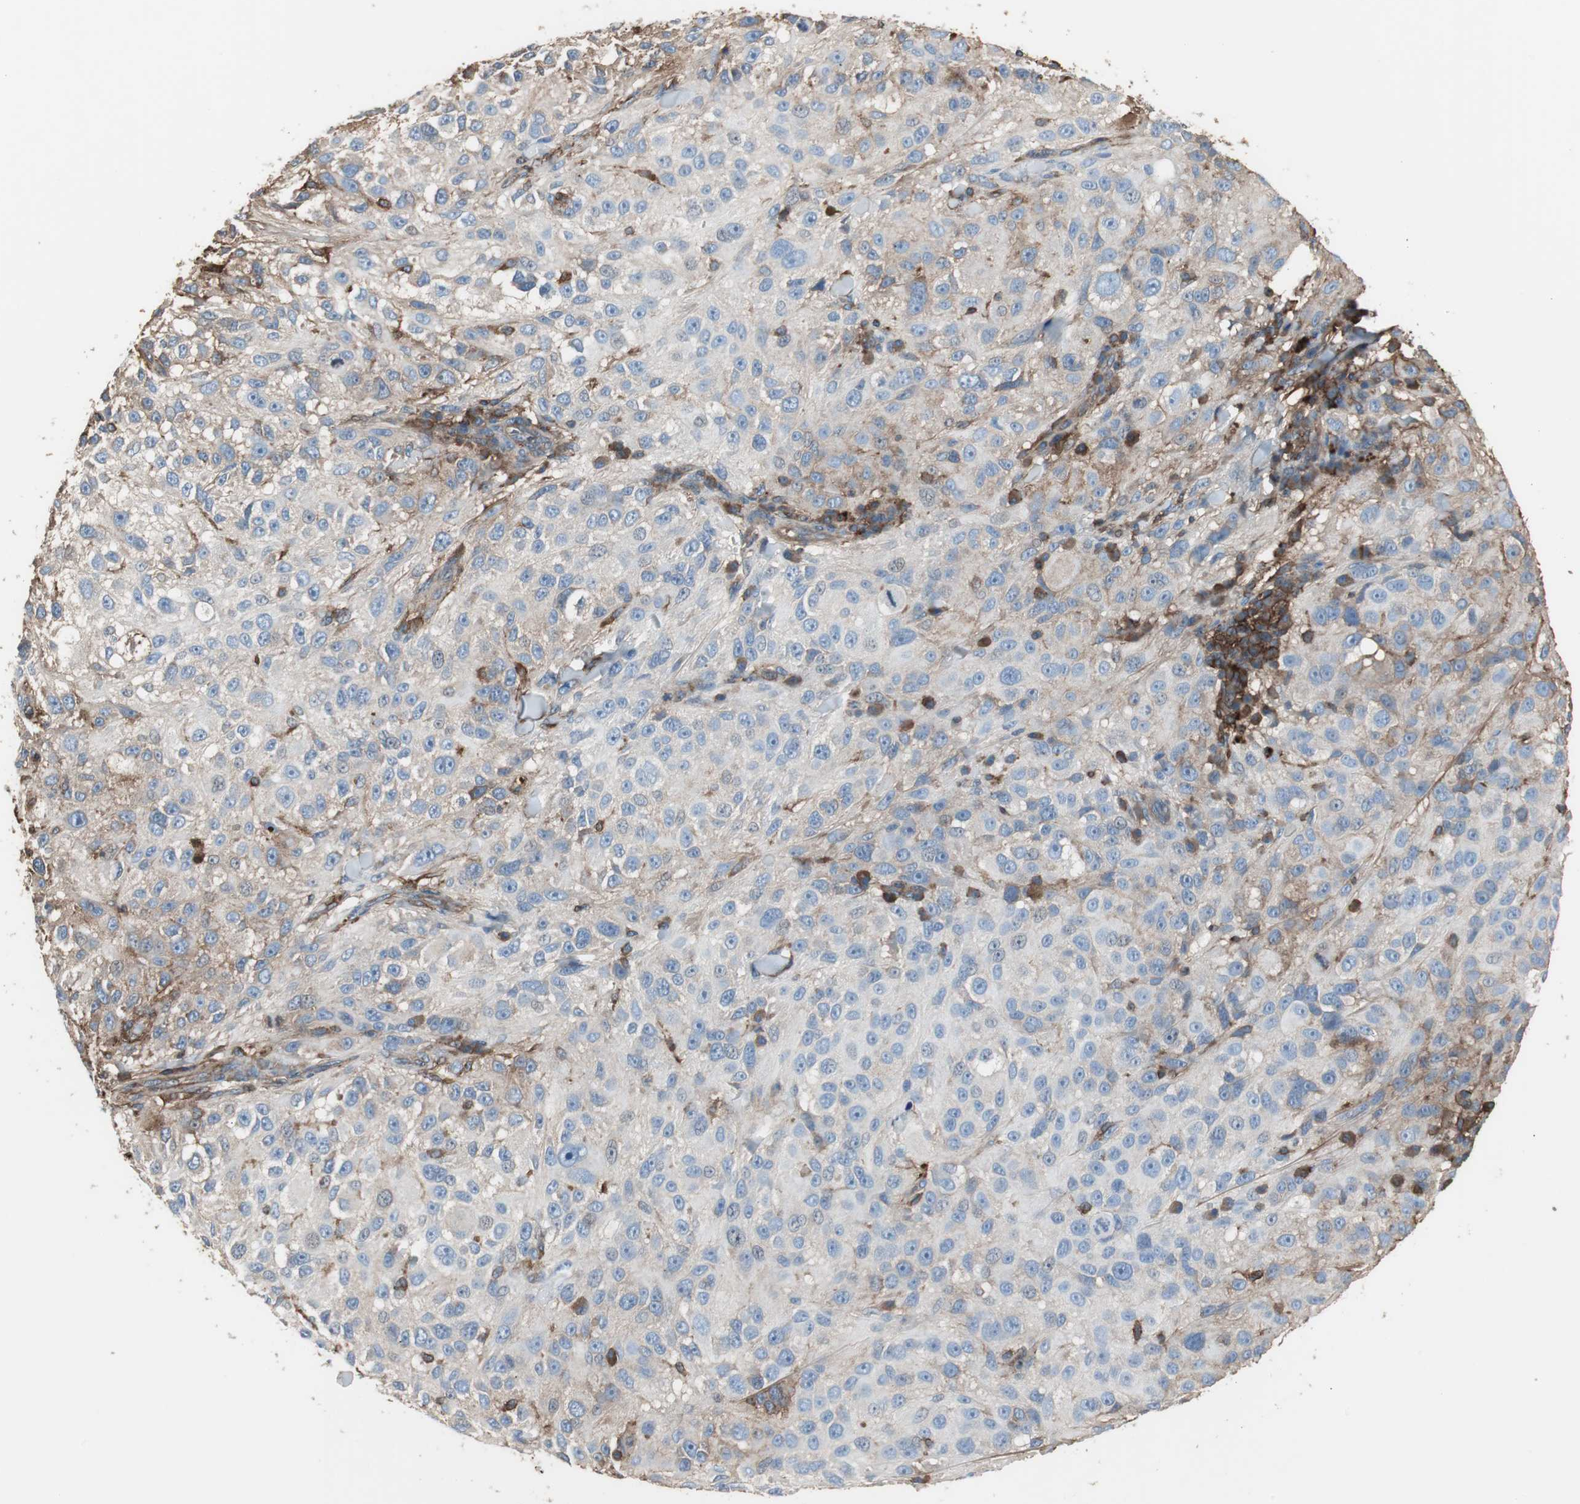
{"staining": {"intensity": "moderate", "quantity": "<25%", "location": "cytoplasmic/membranous"}, "tissue": "melanoma", "cell_type": "Tumor cells", "image_type": "cancer", "snomed": [{"axis": "morphology", "description": "Necrosis, NOS"}, {"axis": "morphology", "description": "Malignant melanoma, NOS"}, {"axis": "topography", "description": "Skin"}], "caption": "Protein expression analysis of malignant melanoma demonstrates moderate cytoplasmic/membranous staining in about <25% of tumor cells.", "gene": "B2M", "patient": {"sex": "female", "age": 87}}